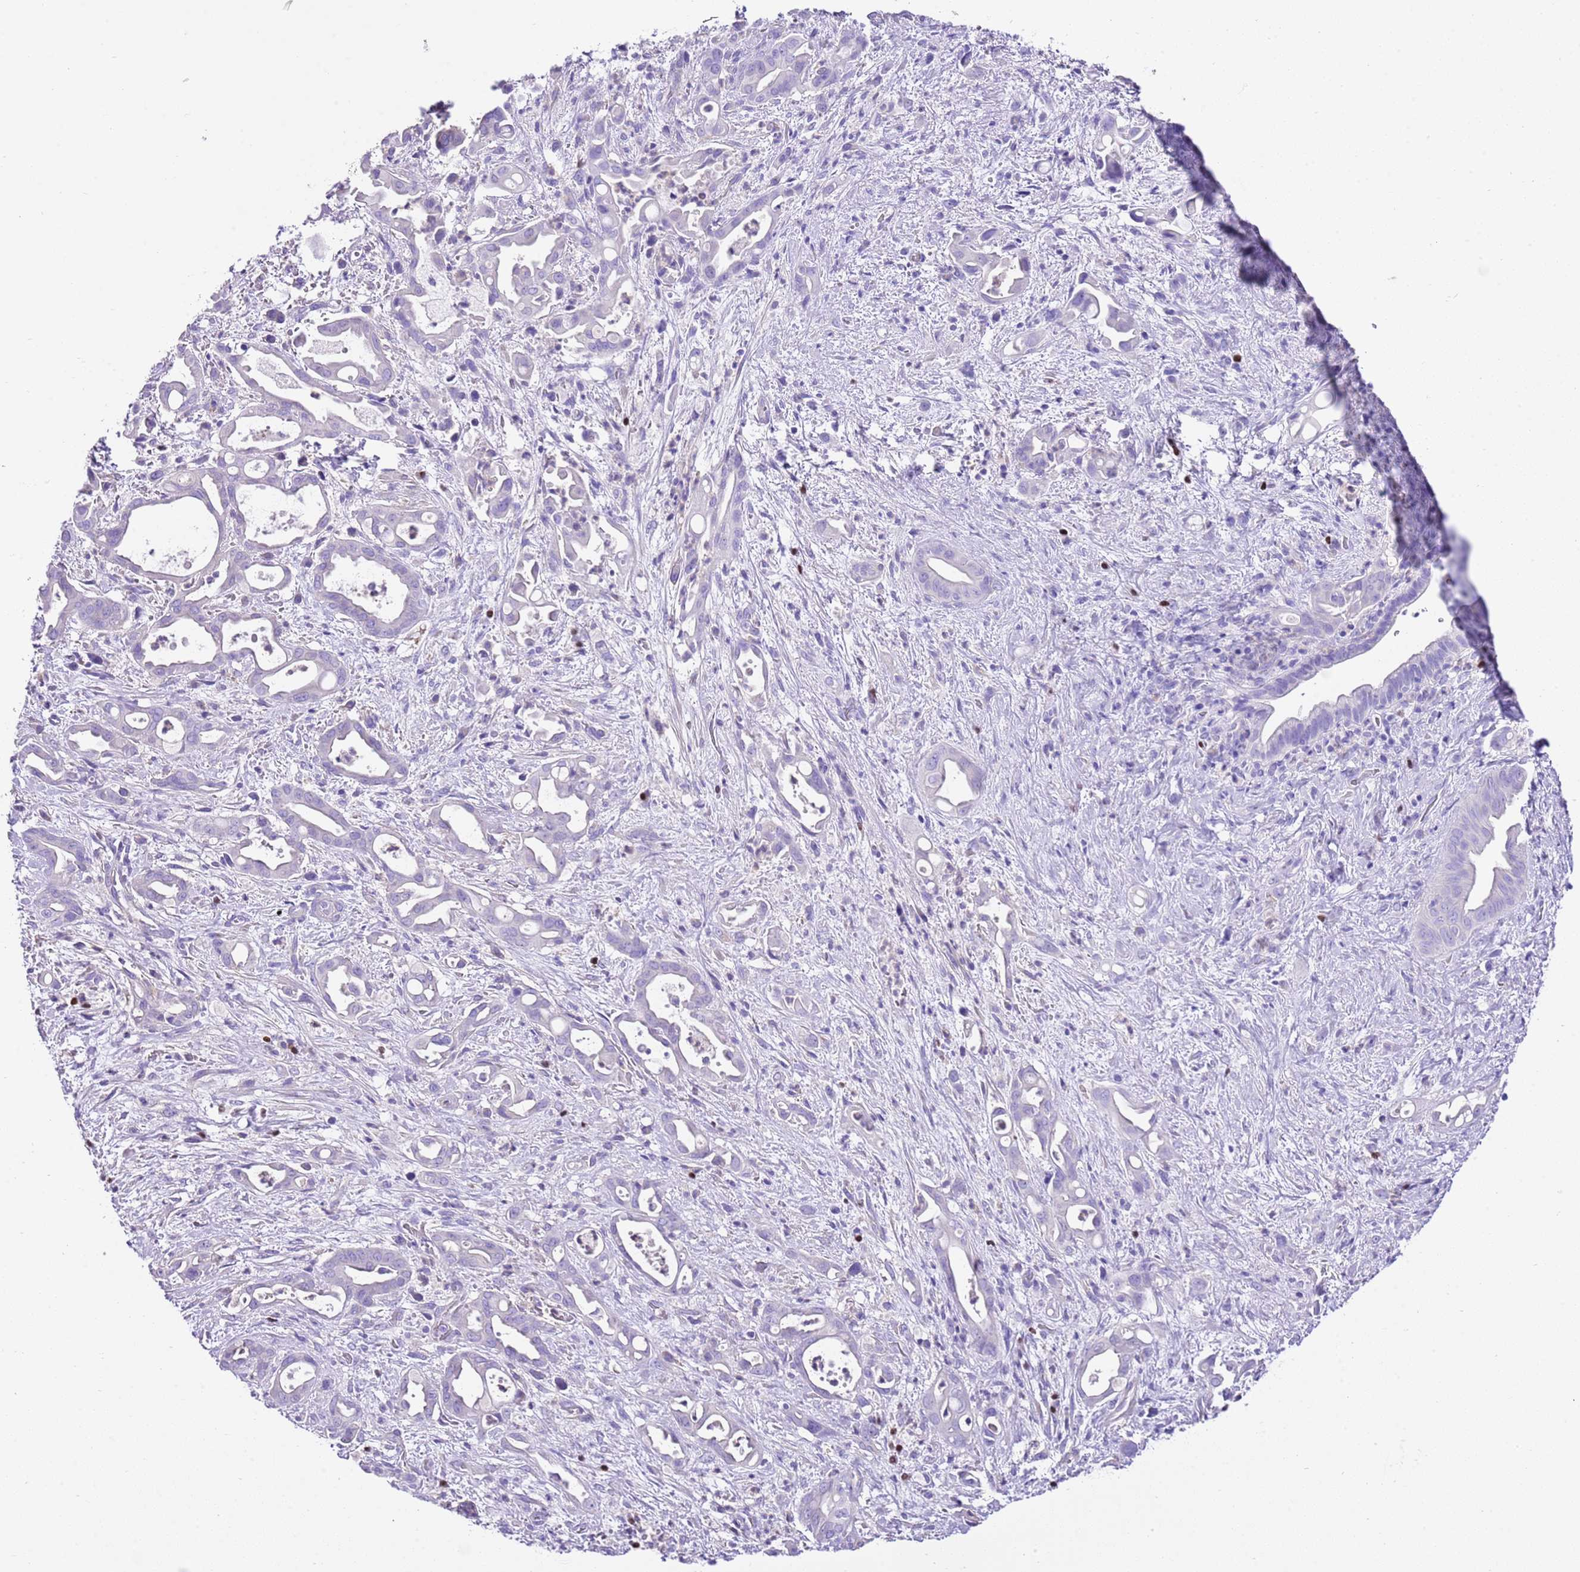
{"staining": {"intensity": "negative", "quantity": "none", "location": "none"}, "tissue": "liver cancer", "cell_type": "Tumor cells", "image_type": "cancer", "snomed": [{"axis": "morphology", "description": "Cholangiocarcinoma"}, {"axis": "topography", "description": "Liver"}], "caption": "Immunohistochemistry (IHC) image of neoplastic tissue: human cholangiocarcinoma (liver) stained with DAB (3,3'-diaminobenzidine) shows no significant protein staining in tumor cells. (DAB immunohistochemistry, high magnification).", "gene": "BHLHA15", "patient": {"sex": "female", "age": 68}}